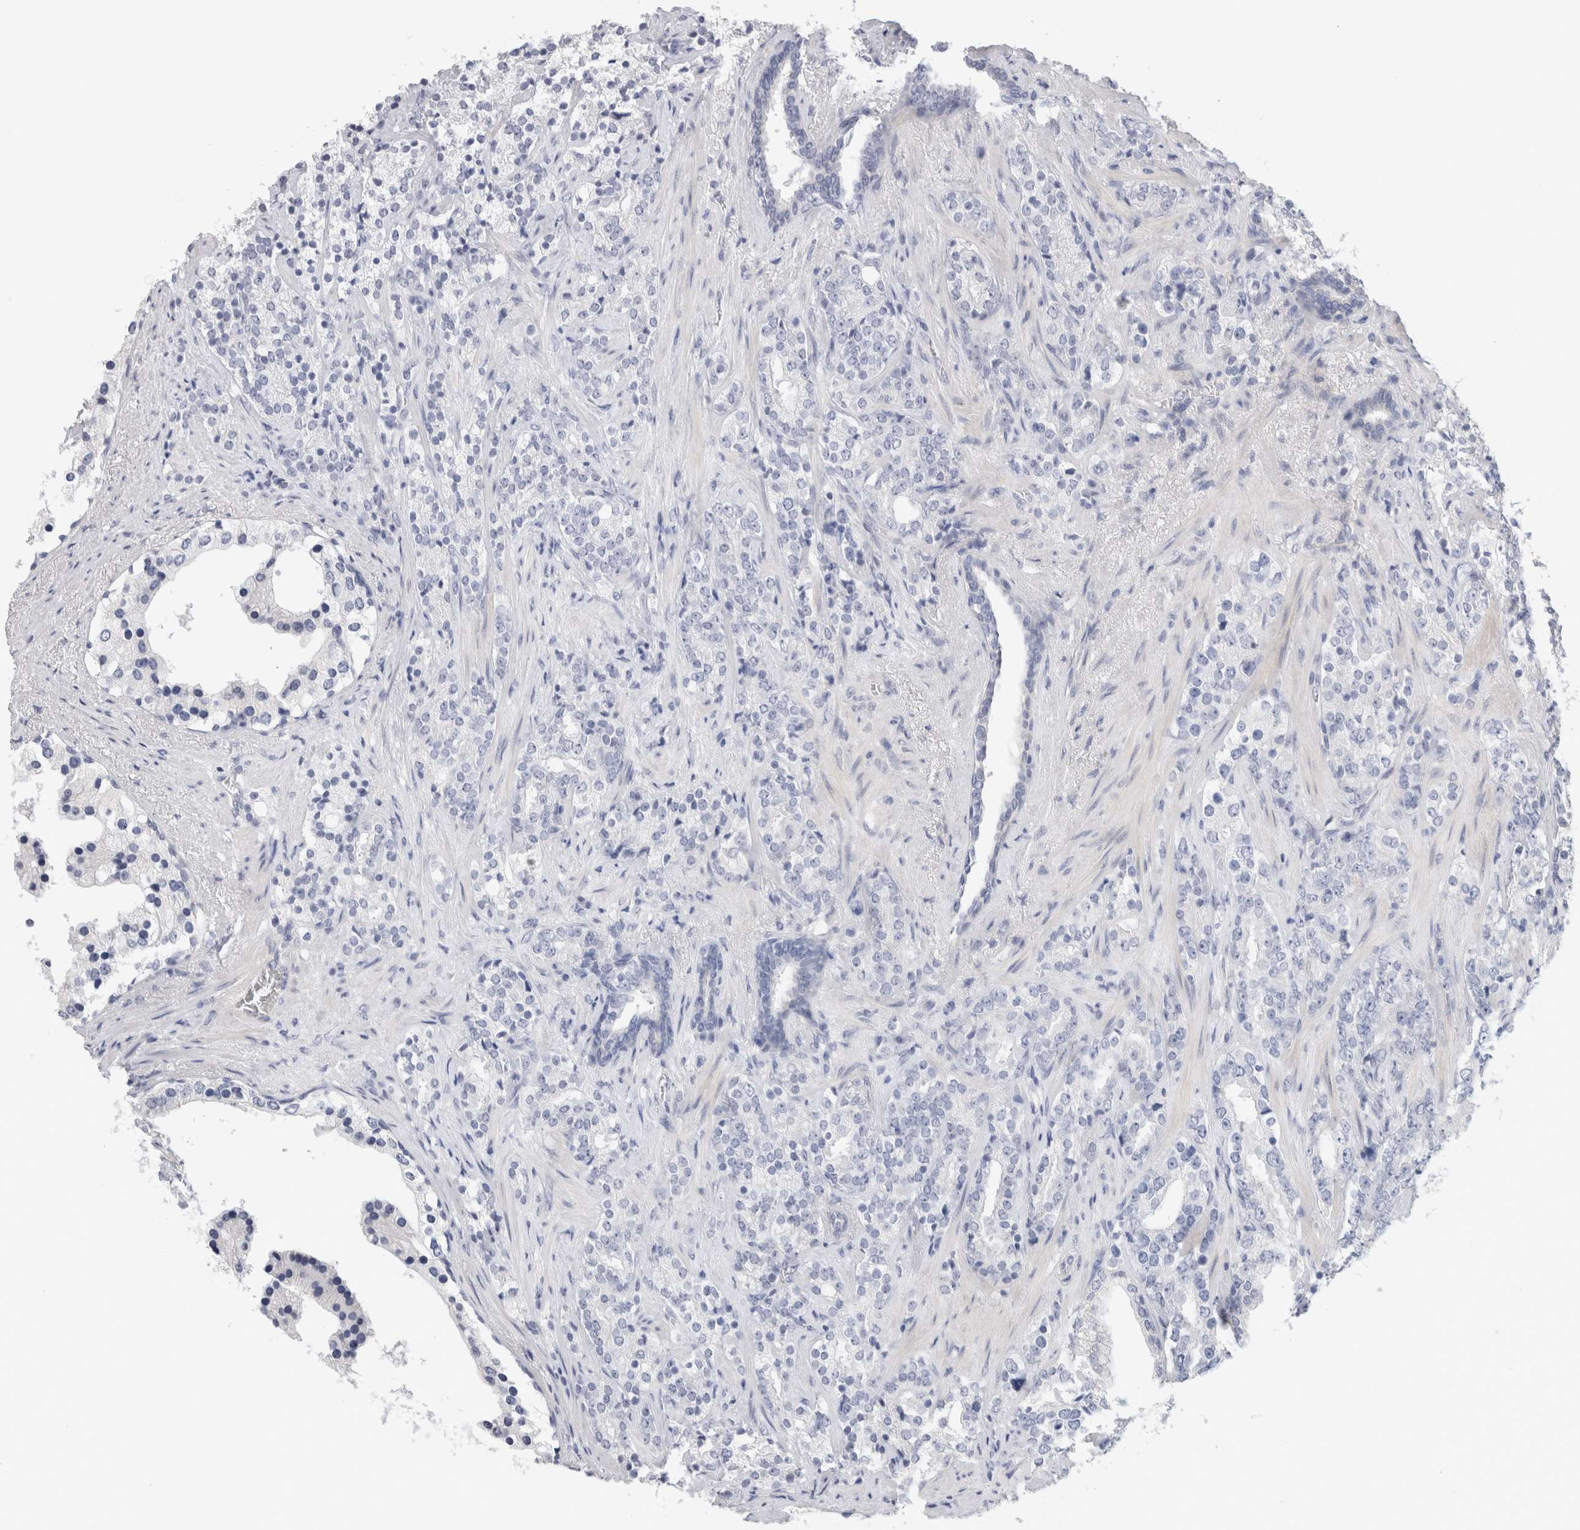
{"staining": {"intensity": "negative", "quantity": "none", "location": "none"}, "tissue": "prostate cancer", "cell_type": "Tumor cells", "image_type": "cancer", "snomed": [{"axis": "morphology", "description": "Adenocarcinoma, High grade"}, {"axis": "topography", "description": "Prostate"}], "caption": "Prostate cancer (adenocarcinoma (high-grade)) stained for a protein using immunohistochemistry (IHC) displays no staining tumor cells.", "gene": "AFP", "patient": {"sex": "male", "age": 71}}